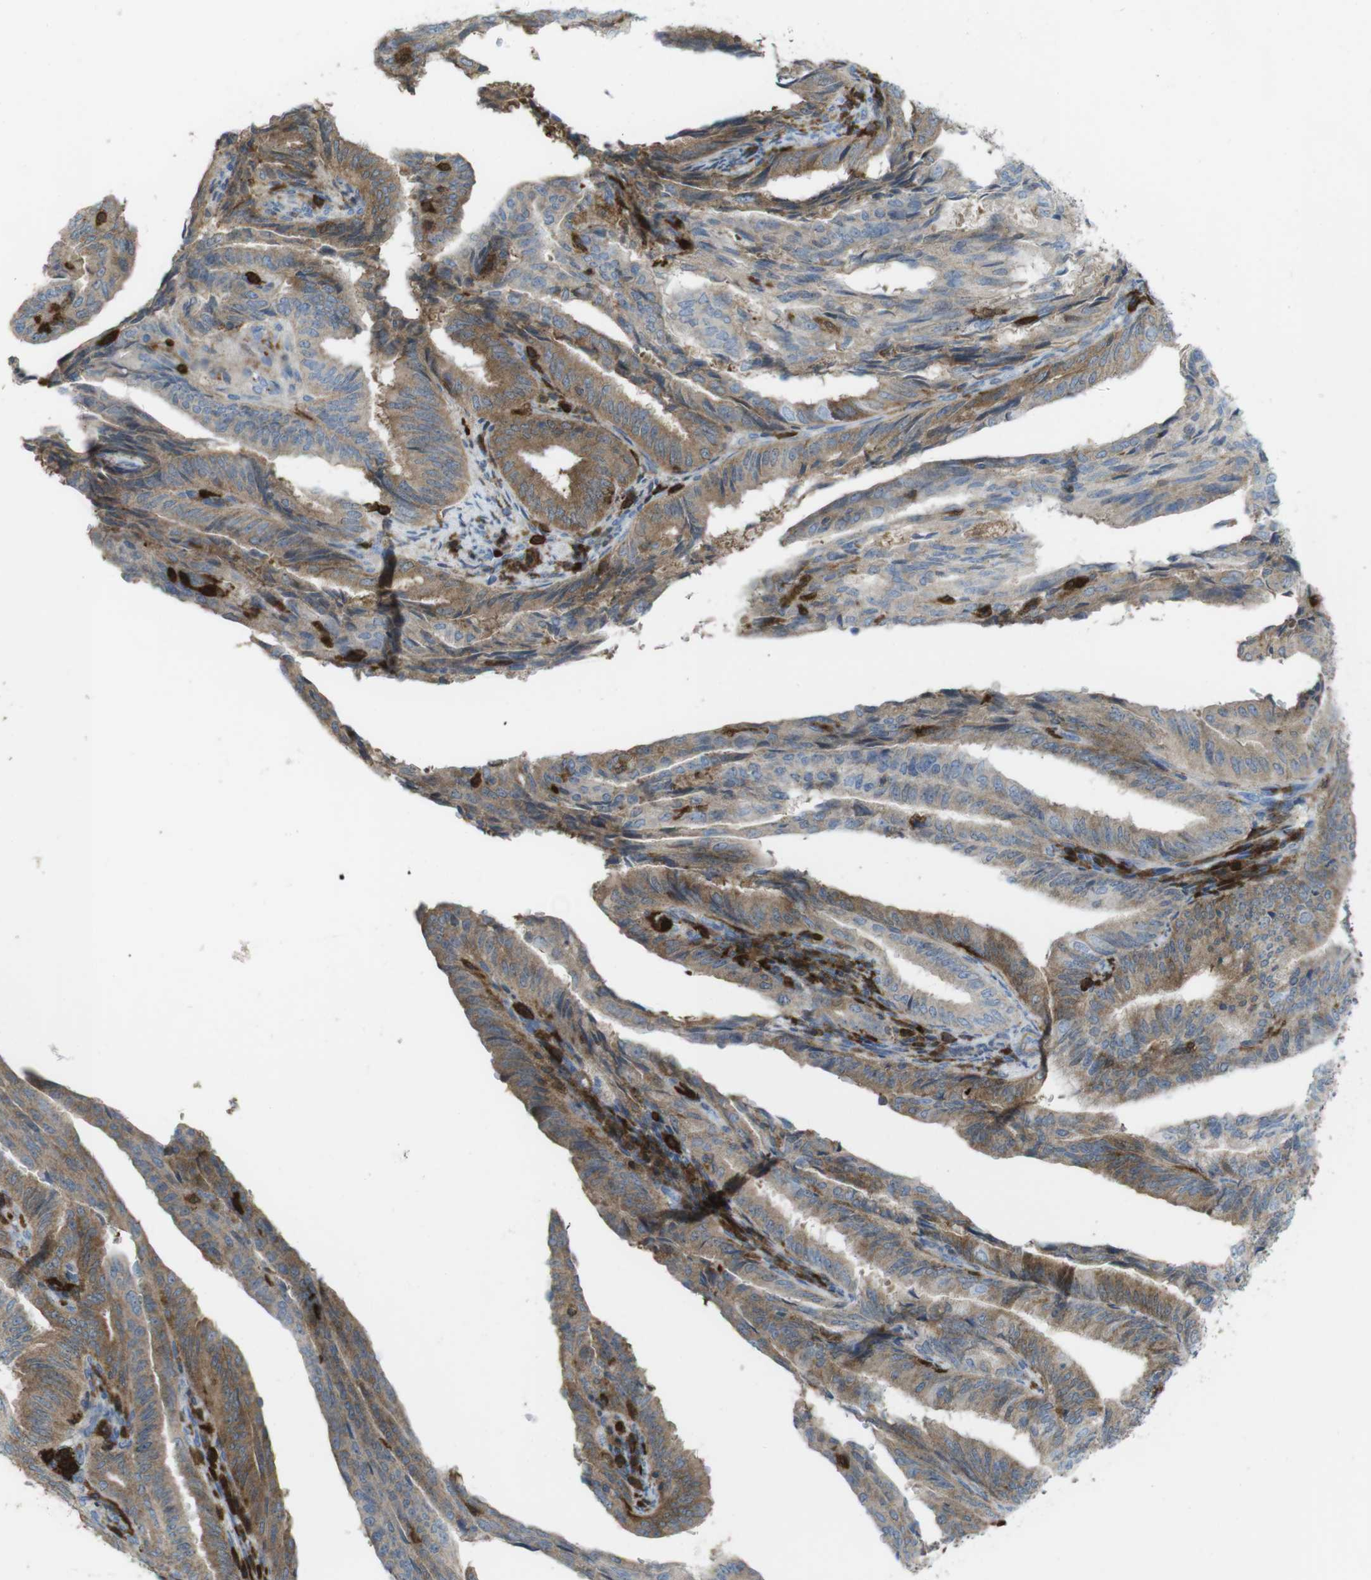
{"staining": {"intensity": "moderate", "quantity": ">75%", "location": "cytoplasmic/membranous"}, "tissue": "endometrial cancer", "cell_type": "Tumor cells", "image_type": "cancer", "snomed": [{"axis": "morphology", "description": "Adenocarcinoma, NOS"}, {"axis": "topography", "description": "Endometrium"}], "caption": "Brown immunohistochemical staining in human endometrial adenocarcinoma displays moderate cytoplasmic/membranous staining in approximately >75% of tumor cells. The staining was performed using DAB, with brown indicating positive protein expression. Nuclei are stained blue with hematoxylin.", "gene": "PRKCD", "patient": {"sex": "female", "age": 58}}